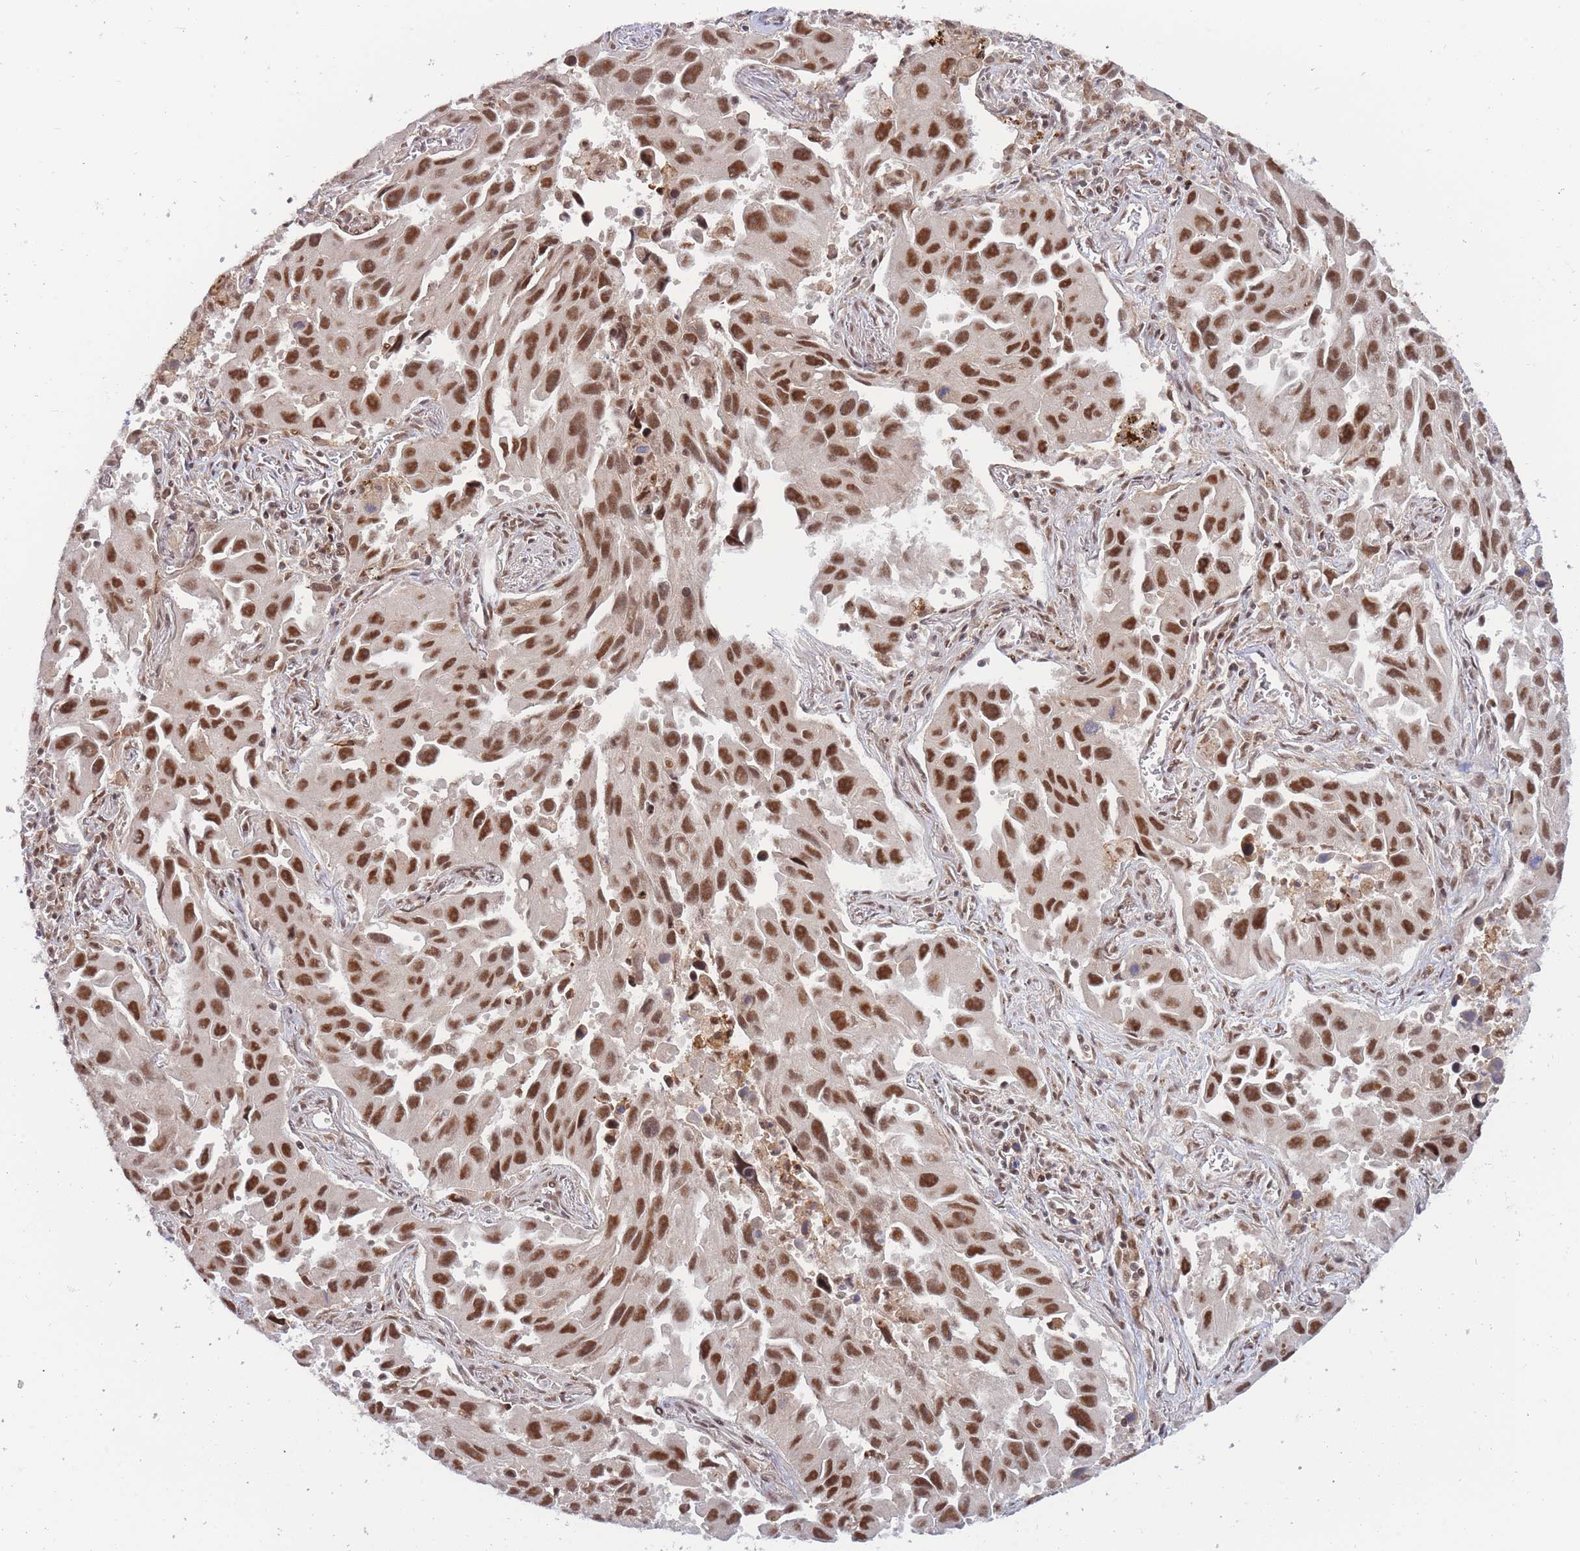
{"staining": {"intensity": "strong", "quantity": ">75%", "location": "nuclear"}, "tissue": "lung cancer", "cell_type": "Tumor cells", "image_type": "cancer", "snomed": [{"axis": "morphology", "description": "Adenocarcinoma, NOS"}, {"axis": "topography", "description": "Lung"}], "caption": "The micrograph shows staining of lung cancer, revealing strong nuclear protein positivity (brown color) within tumor cells.", "gene": "BOD1L1", "patient": {"sex": "male", "age": 66}}